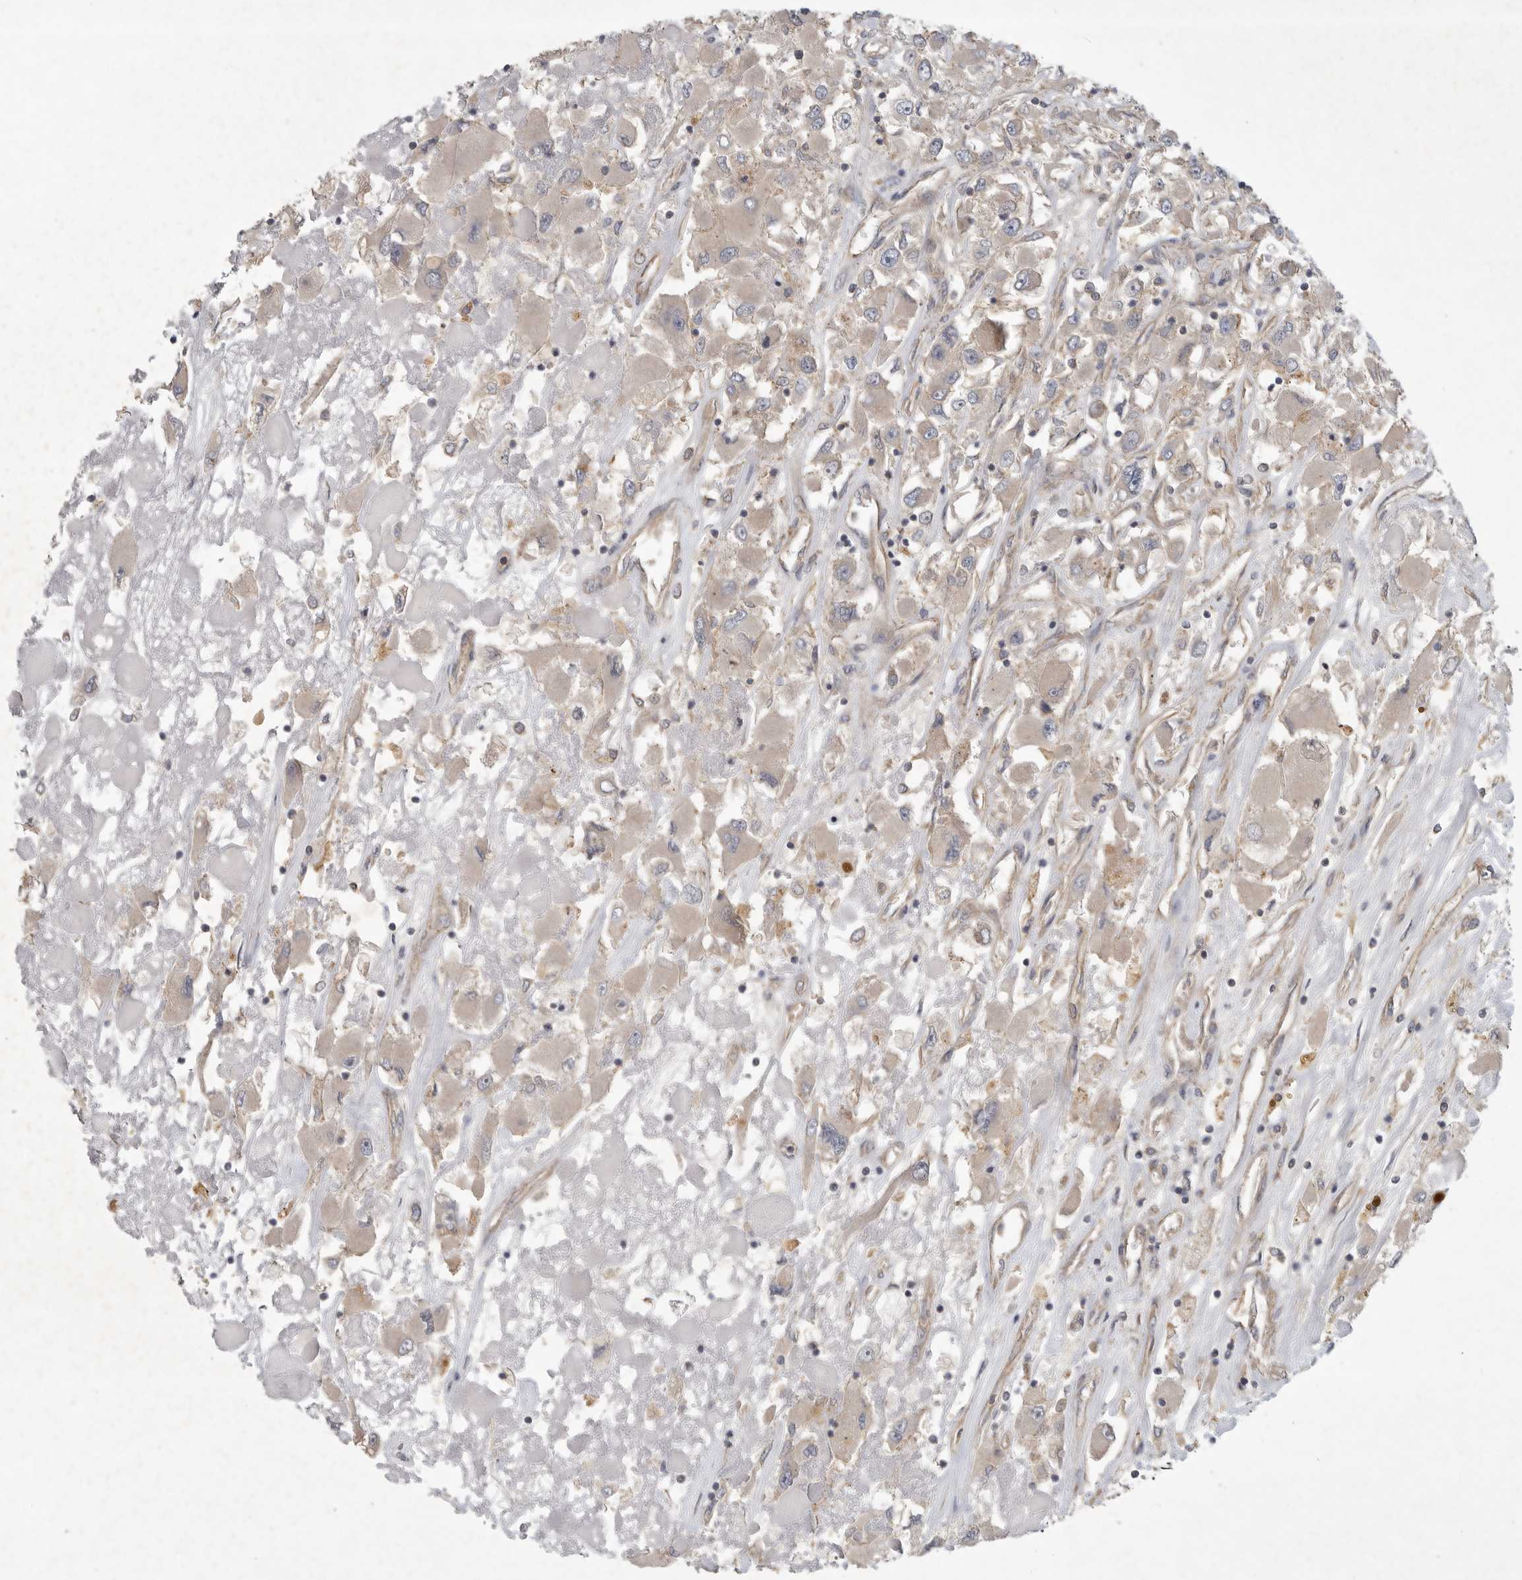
{"staining": {"intensity": "negative", "quantity": "none", "location": "none"}, "tissue": "renal cancer", "cell_type": "Tumor cells", "image_type": "cancer", "snomed": [{"axis": "morphology", "description": "Adenocarcinoma, NOS"}, {"axis": "topography", "description": "Kidney"}], "caption": "This is an immunohistochemistry image of renal cancer. There is no staining in tumor cells.", "gene": "MLPH", "patient": {"sex": "female", "age": 52}}